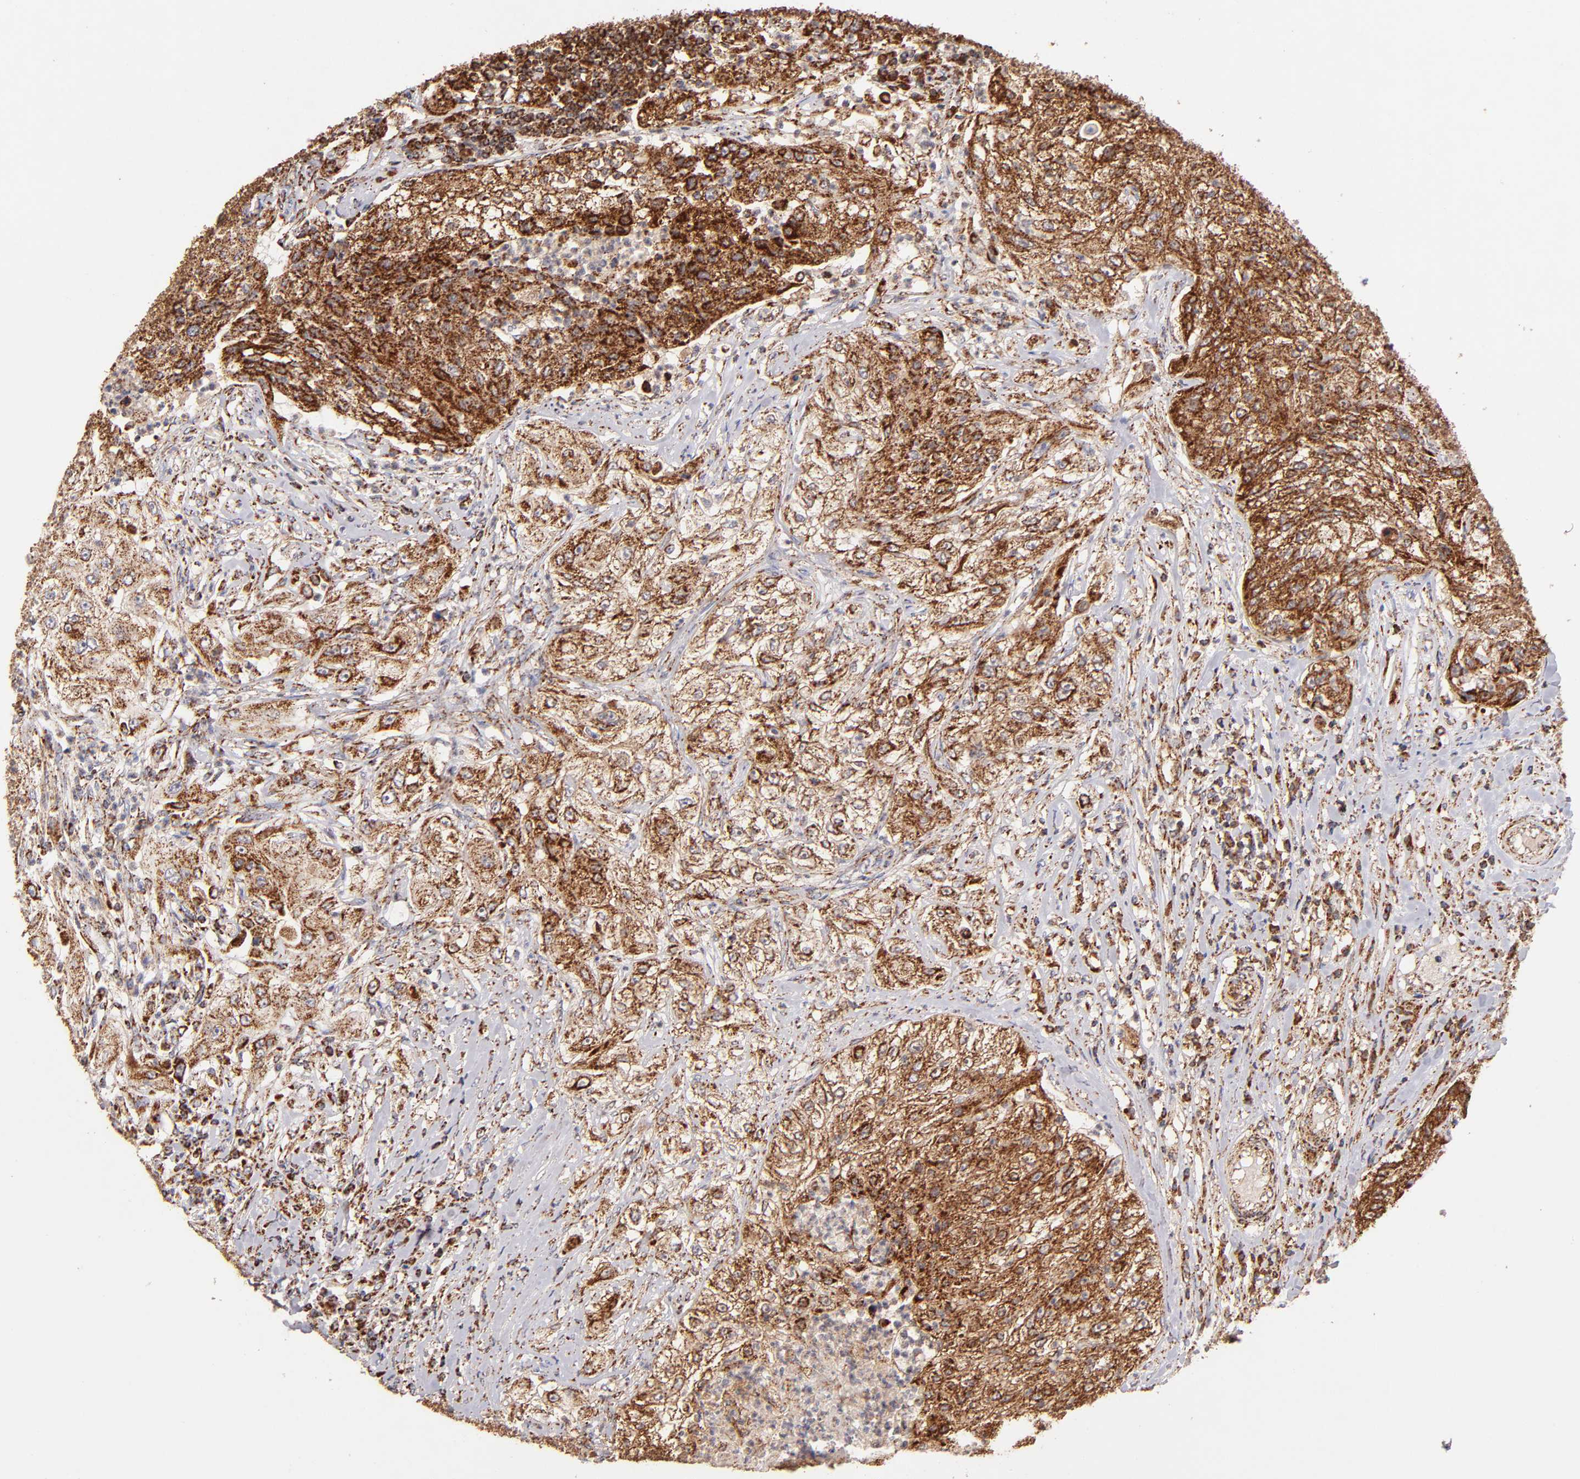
{"staining": {"intensity": "moderate", "quantity": ">75%", "location": "cytoplasmic/membranous"}, "tissue": "lung cancer", "cell_type": "Tumor cells", "image_type": "cancer", "snomed": [{"axis": "morphology", "description": "Inflammation, NOS"}, {"axis": "morphology", "description": "Squamous cell carcinoma, NOS"}, {"axis": "topography", "description": "Lymph node"}, {"axis": "topography", "description": "Soft tissue"}, {"axis": "topography", "description": "Lung"}], "caption": "Protein expression analysis of human squamous cell carcinoma (lung) reveals moderate cytoplasmic/membranous positivity in approximately >75% of tumor cells.", "gene": "DLST", "patient": {"sex": "male", "age": 66}}